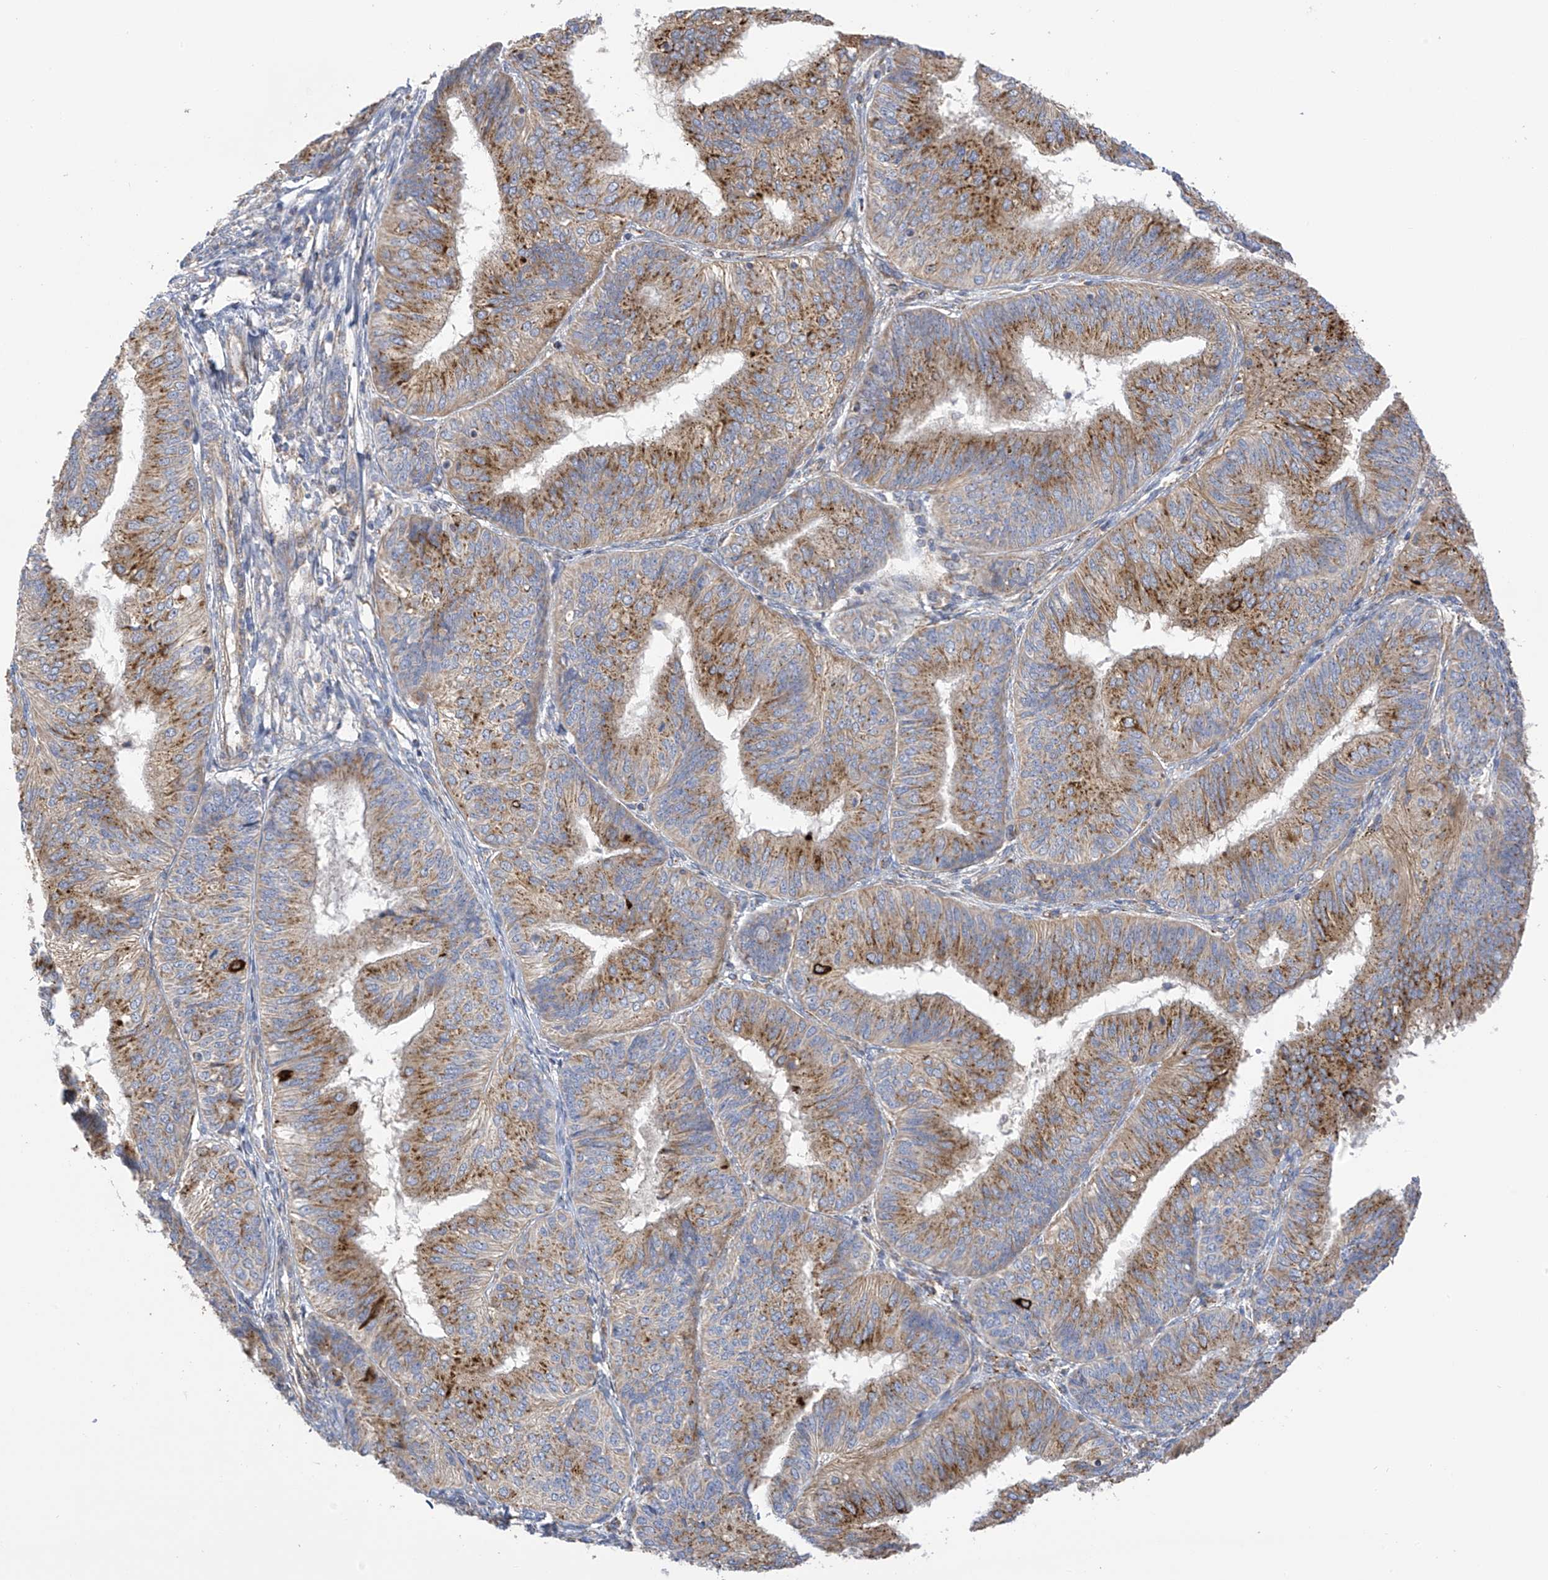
{"staining": {"intensity": "moderate", "quantity": ">75%", "location": "cytoplasmic/membranous"}, "tissue": "endometrial cancer", "cell_type": "Tumor cells", "image_type": "cancer", "snomed": [{"axis": "morphology", "description": "Adenocarcinoma, NOS"}, {"axis": "topography", "description": "Endometrium"}], "caption": "Approximately >75% of tumor cells in human endometrial cancer (adenocarcinoma) exhibit moderate cytoplasmic/membranous protein positivity as visualized by brown immunohistochemical staining.", "gene": "ITM2B", "patient": {"sex": "female", "age": 58}}